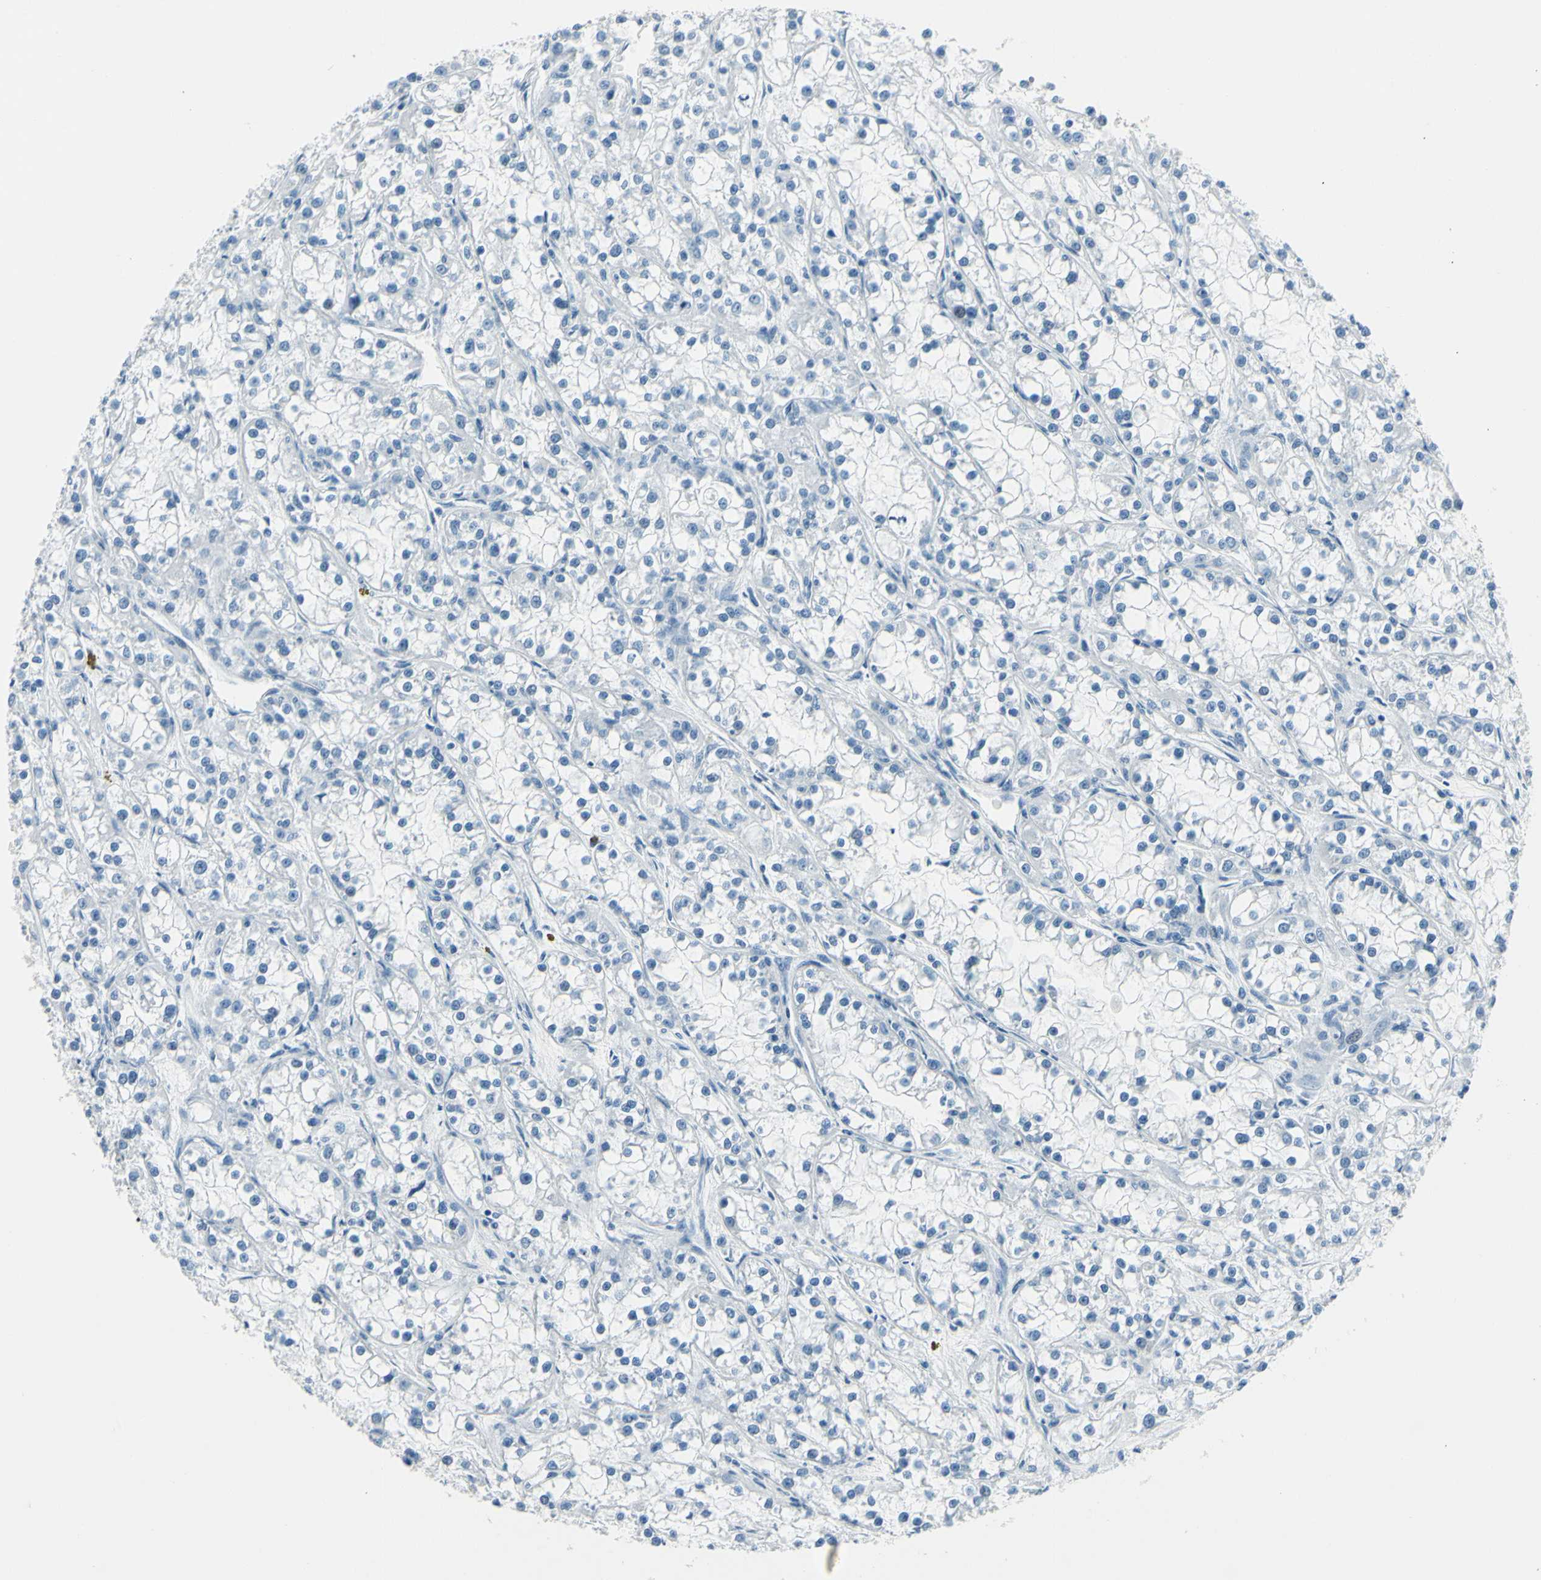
{"staining": {"intensity": "negative", "quantity": "none", "location": "none"}, "tissue": "renal cancer", "cell_type": "Tumor cells", "image_type": "cancer", "snomed": [{"axis": "morphology", "description": "Adenocarcinoma, NOS"}, {"axis": "topography", "description": "Kidney"}], "caption": "DAB (3,3'-diaminobenzidine) immunohistochemical staining of renal adenocarcinoma reveals no significant positivity in tumor cells.", "gene": "CDH15", "patient": {"sex": "female", "age": 52}}